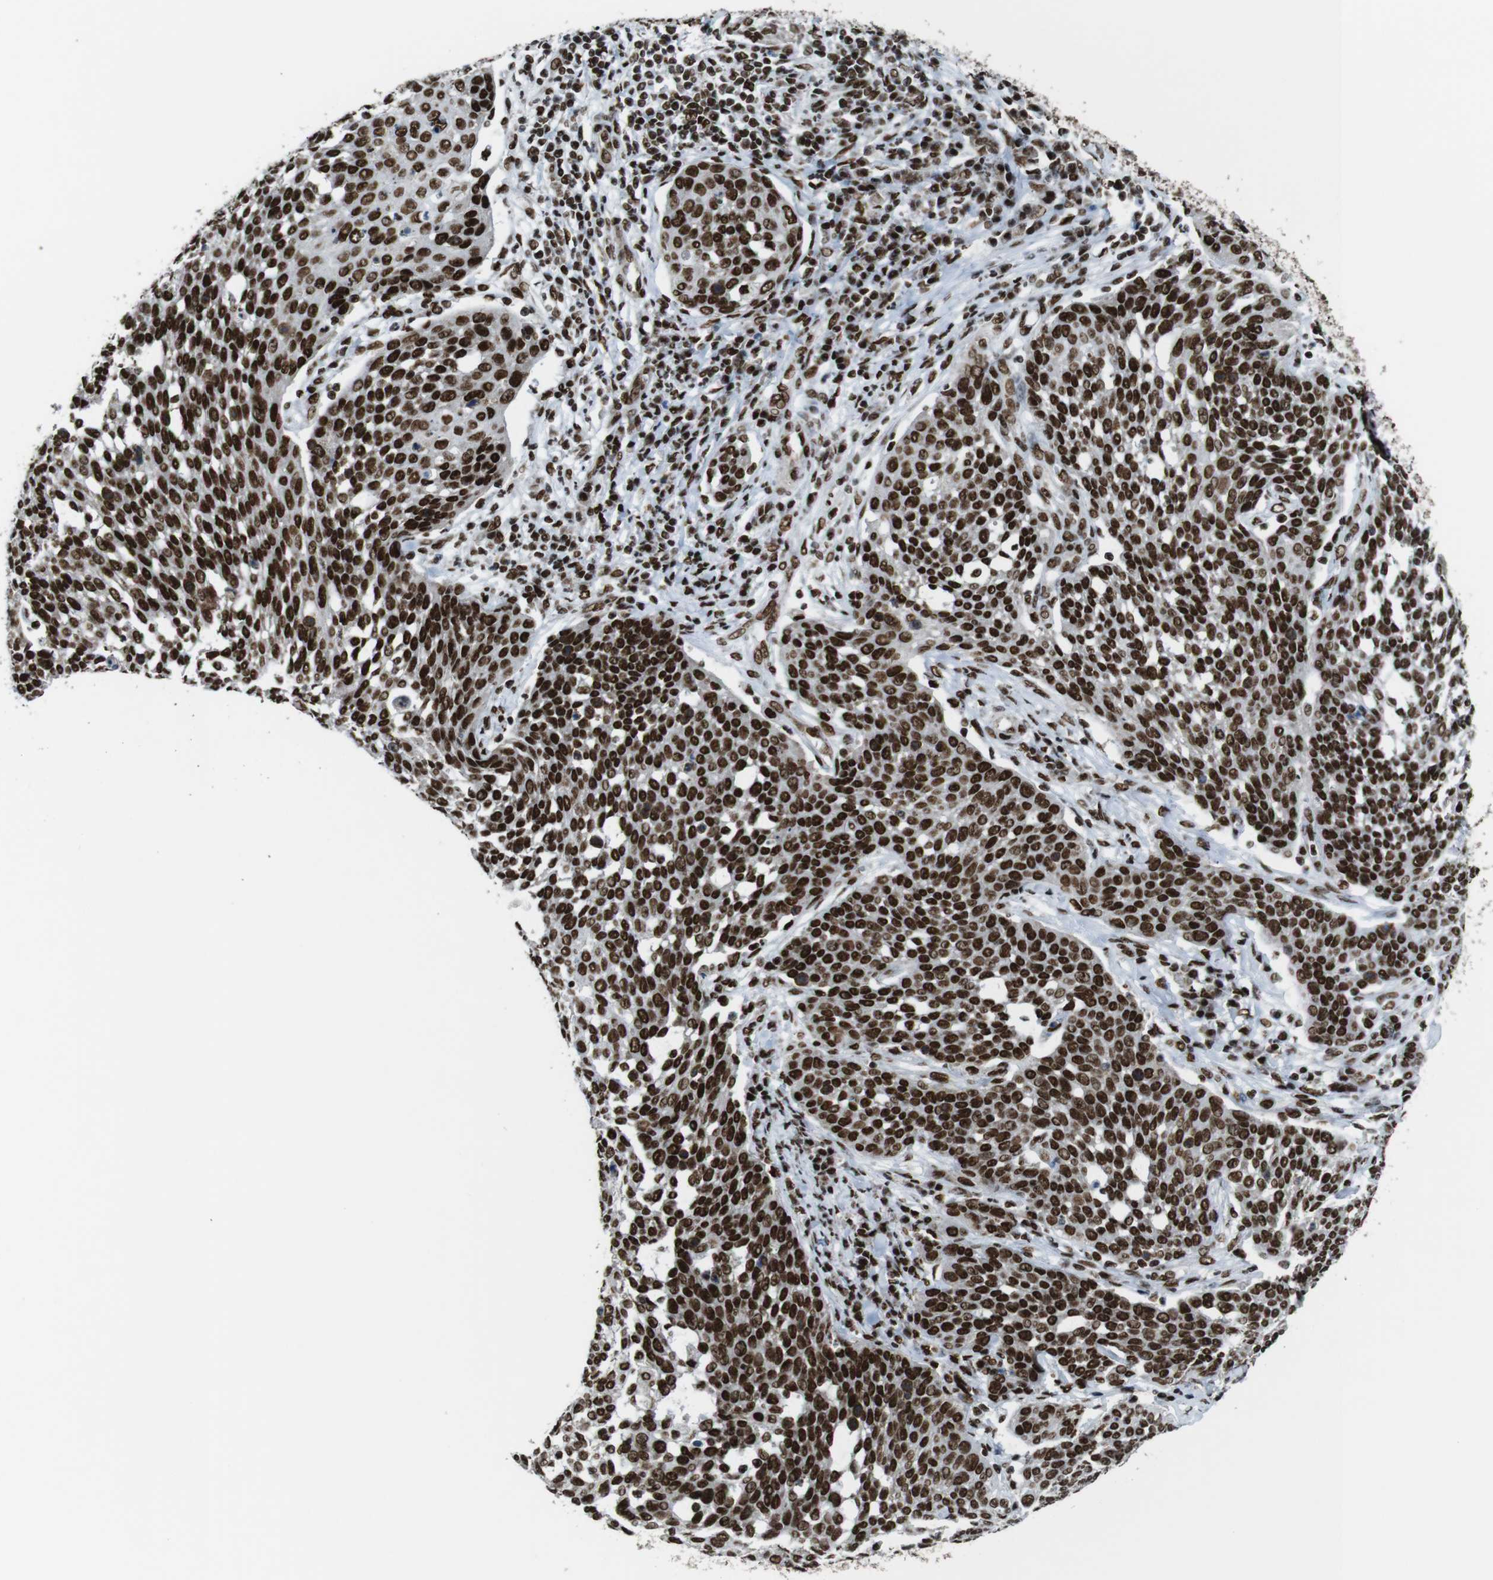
{"staining": {"intensity": "strong", "quantity": ">75%", "location": "nuclear"}, "tissue": "cervical cancer", "cell_type": "Tumor cells", "image_type": "cancer", "snomed": [{"axis": "morphology", "description": "Squamous cell carcinoma, NOS"}, {"axis": "topography", "description": "Cervix"}], "caption": "Cervical cancer (squamous cell carcinoma) stained for a protein (brown) shows strong nuclear positive expression in approximately >75% of tumor cells.", "gene": "ROMO1", "patient": {"sex": "female", "age": 34}}